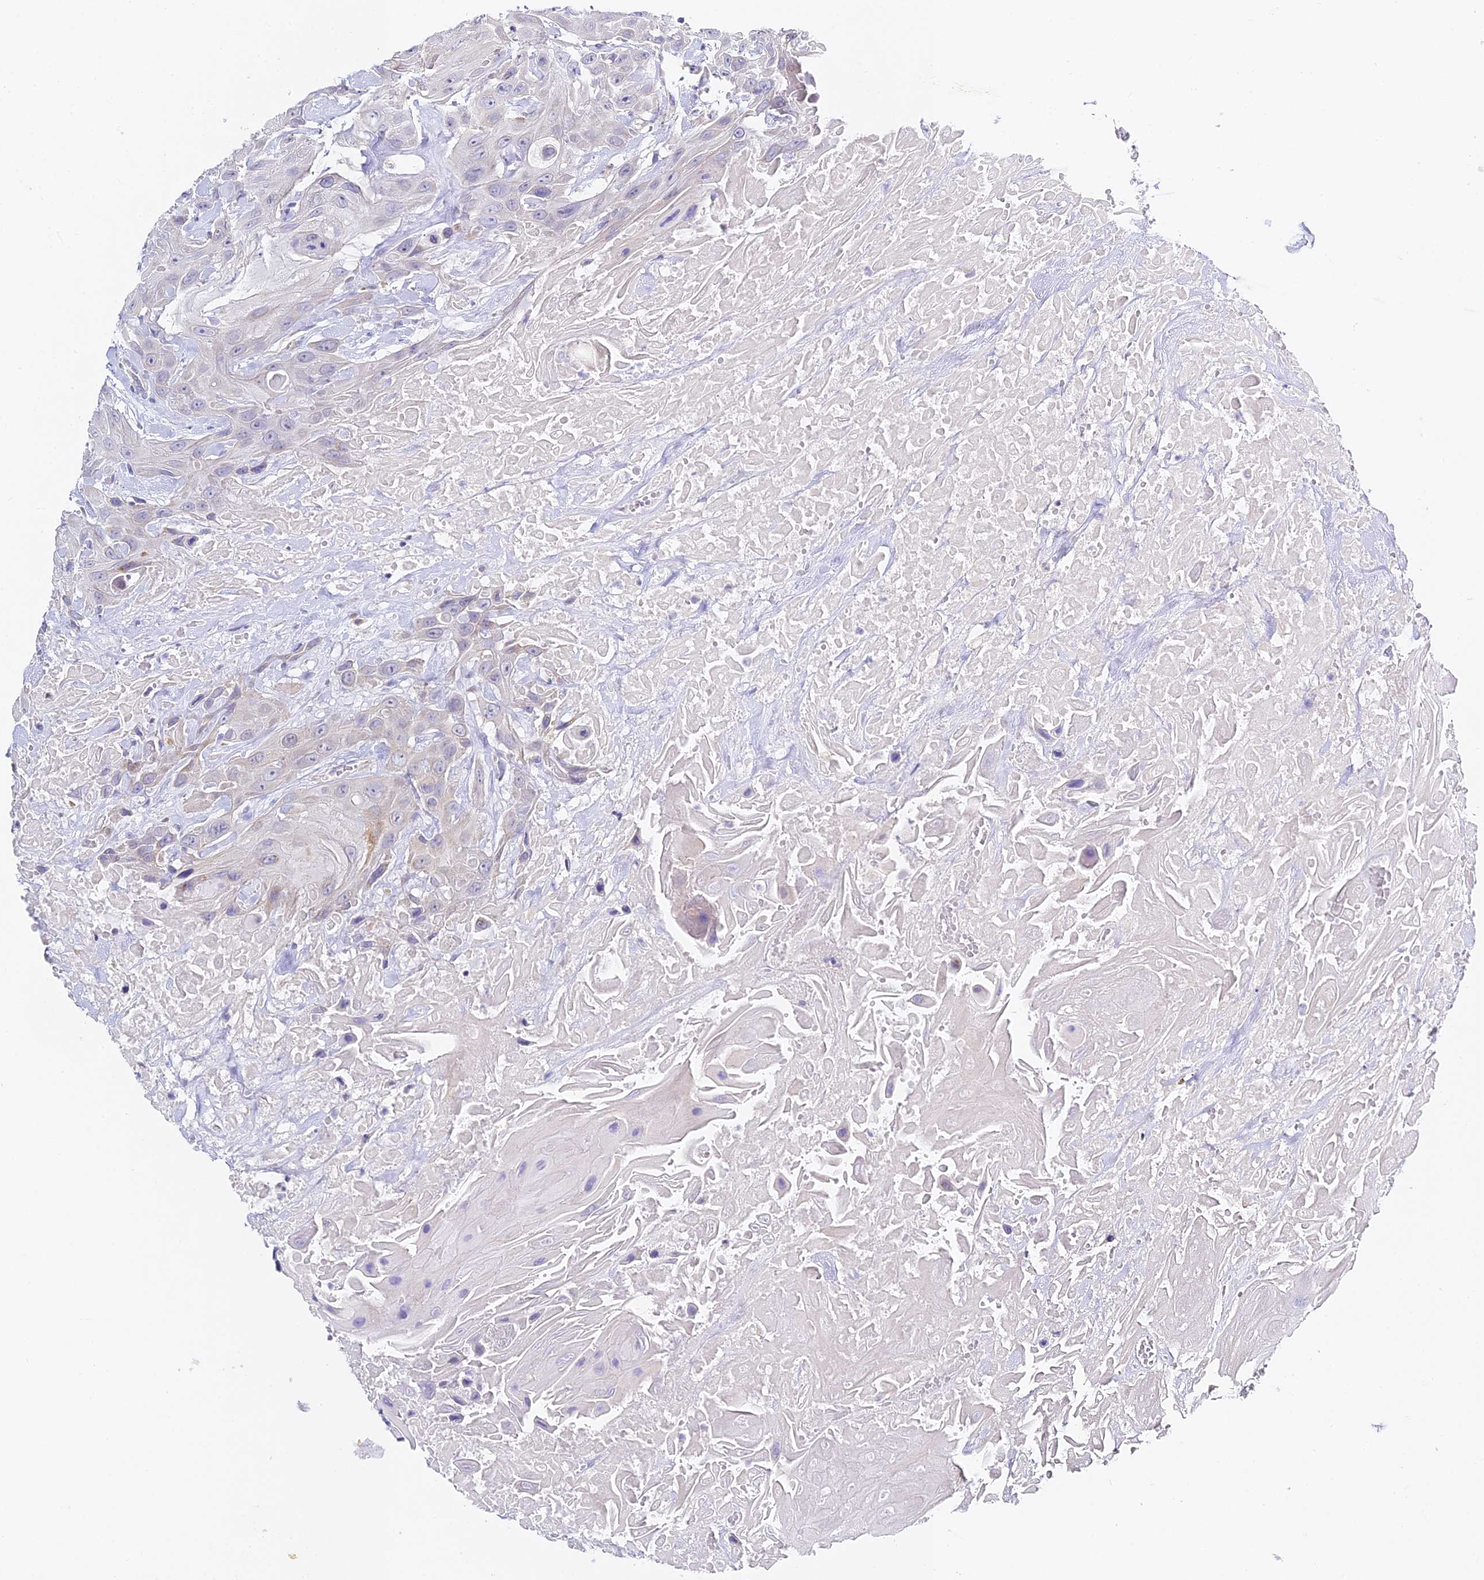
{"staining": {"intensity": "negative", "quantity": "none", "location": "none"}, "tissue": "head and neck cancer", "cell_type": "Tumor cells", "image_type": "cancer", "snomed": [{"axis": "morphology", "description": "Squamous cell carcinoma, NOS"}, {"axis": "topography", "description": "Head-Neck"}], "caption": "DAB (3,3'-diaminobenzidine) immunohistochemical staining of human head and neck cancer (squamous cell carcinoma) displays no significant positivity in tumor cells.", "gene": "SERP1", "patient": {"sex": "male", "age": 81}}